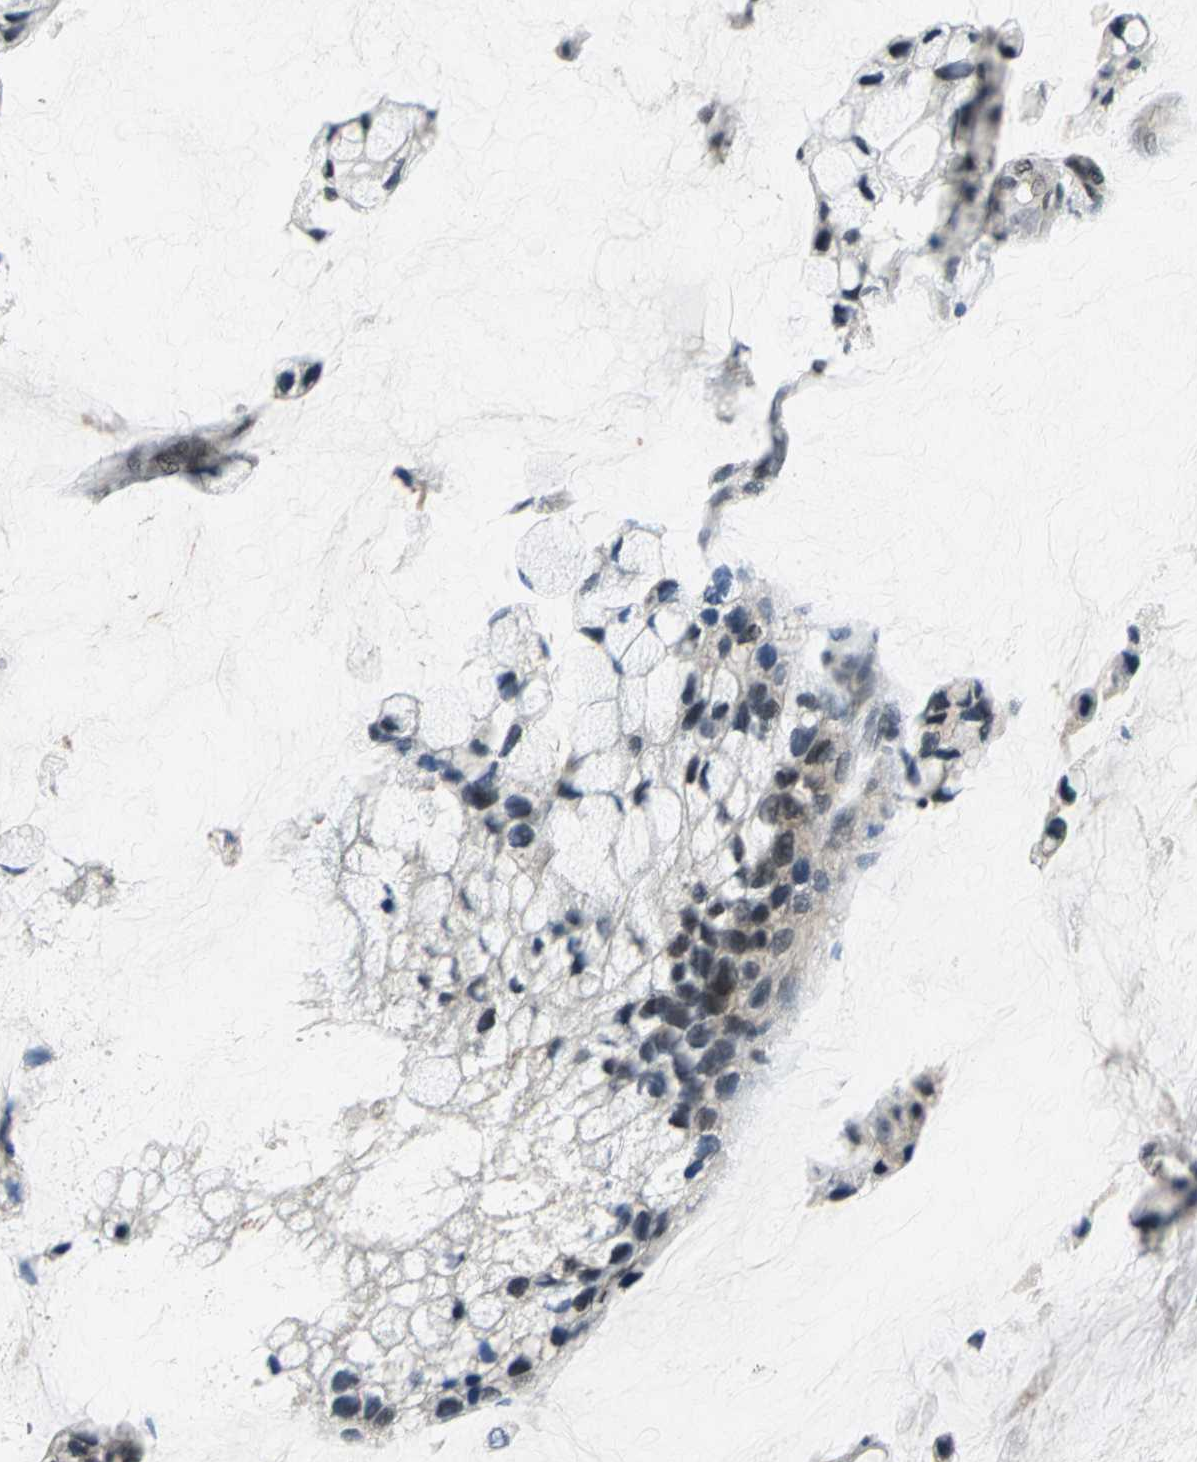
{"staining": {"intensity": "weak", "quantity": "<25%", "location": "cytoplasmic/membranous,nuclear"}, "tissue": "ovarian cancer", "cell_type": "Tumor cells", "image_type": "cancer", "snomed": [{"axis": "morphology", "description": "Cystadenocarcinoma, mucinous, NOS"}, {"axis": "topography", "description": "Ovary"}], "caption": "An IHC image of ovarian mucinous cystadenocarcinoma is shown. There is no staining in tumor cells of ovarian mucinous cystadenocarcinoma. (Brightfield microscopy of DAB (3,3'-diaminobenzidine) IHC at high magnification).", "gene": "MTA1", "patient": {"sex": "female", "age": 39}}